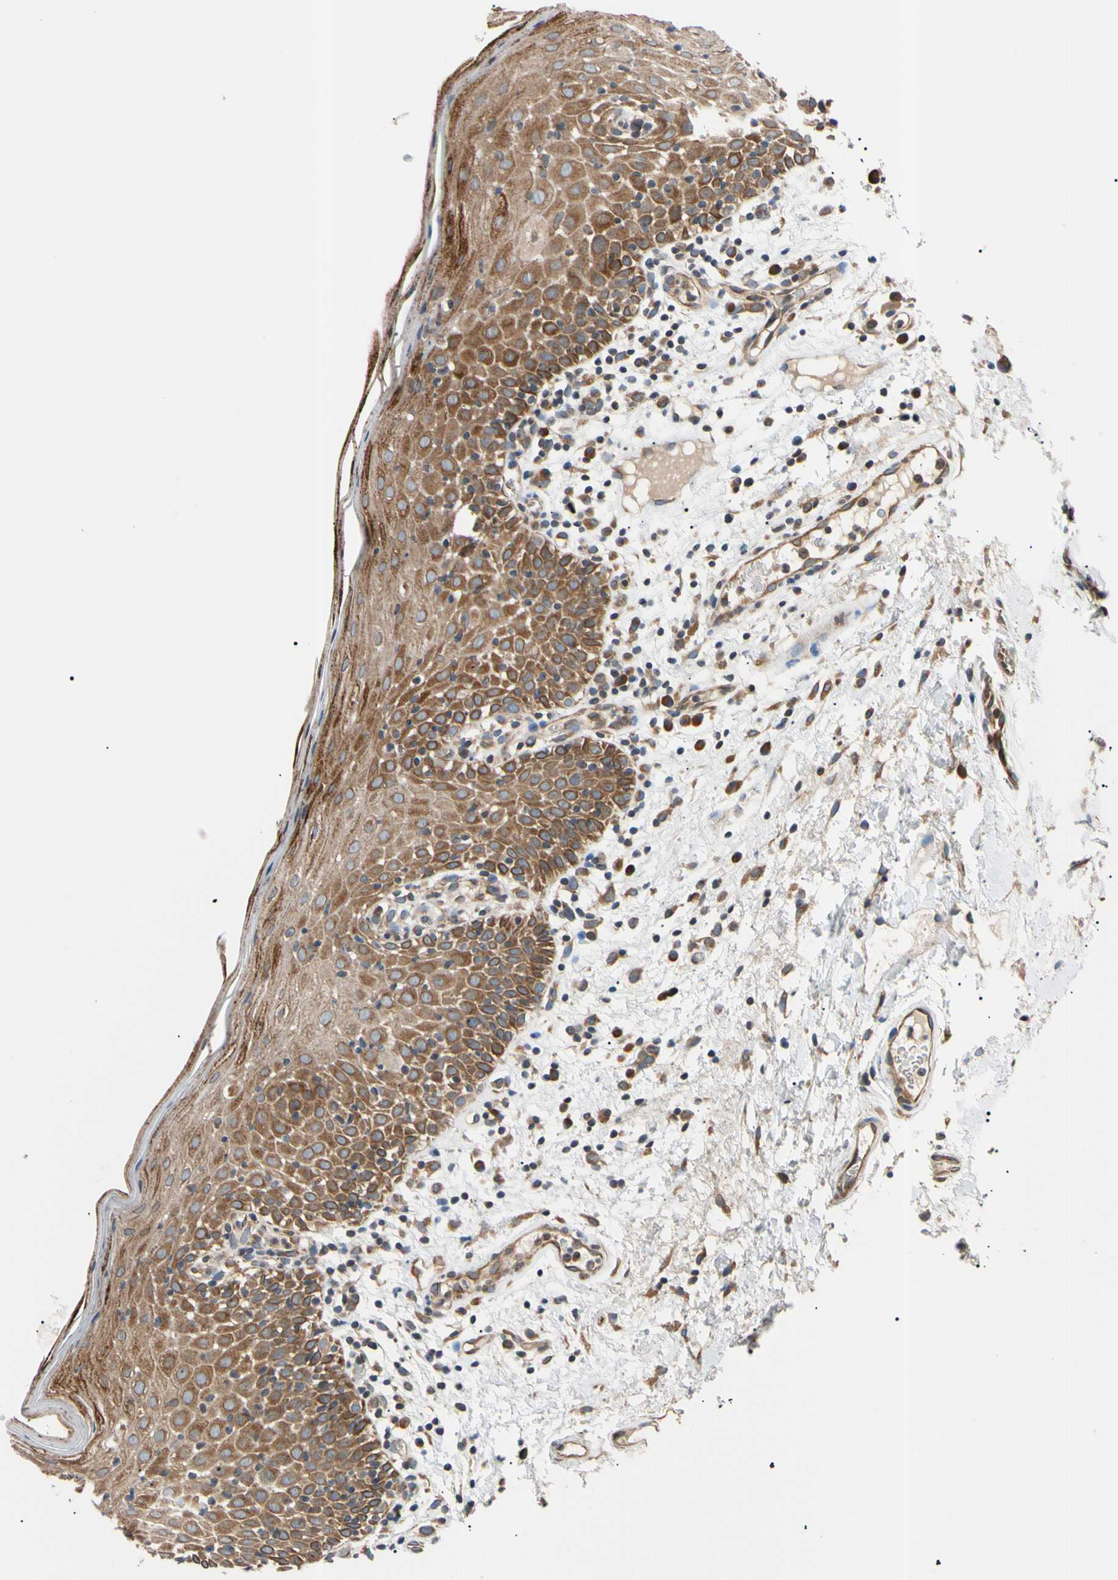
{"staining": {"intensity": "moderate", "quantity": ">75%", "location": "cytoplasmic/membranous"}, "tissue": "oral mucosa", "cell_type": "Squamous epithelial cells", "image_type": "normal", "snomed": [{"axis": "morphology", "description": "Normal tissue, NOS"}, {"axis": "morphology", "description": "Squamous cell carcinoma, NOS"}, {"axis": "topography", "description": "Skeletal muscle"}, {"axis": "topography", "description": "Oral tissue"}], "caption": "This image exhibits immunohistochemistry (IHC) staining of normal oral mucosa, with medium moderate cytoplasmic/membranous positivity in approximately >75% of squamous epithelial cells.", "gene": "VAPA", "patient": {"sex": "male", "age": 71}}